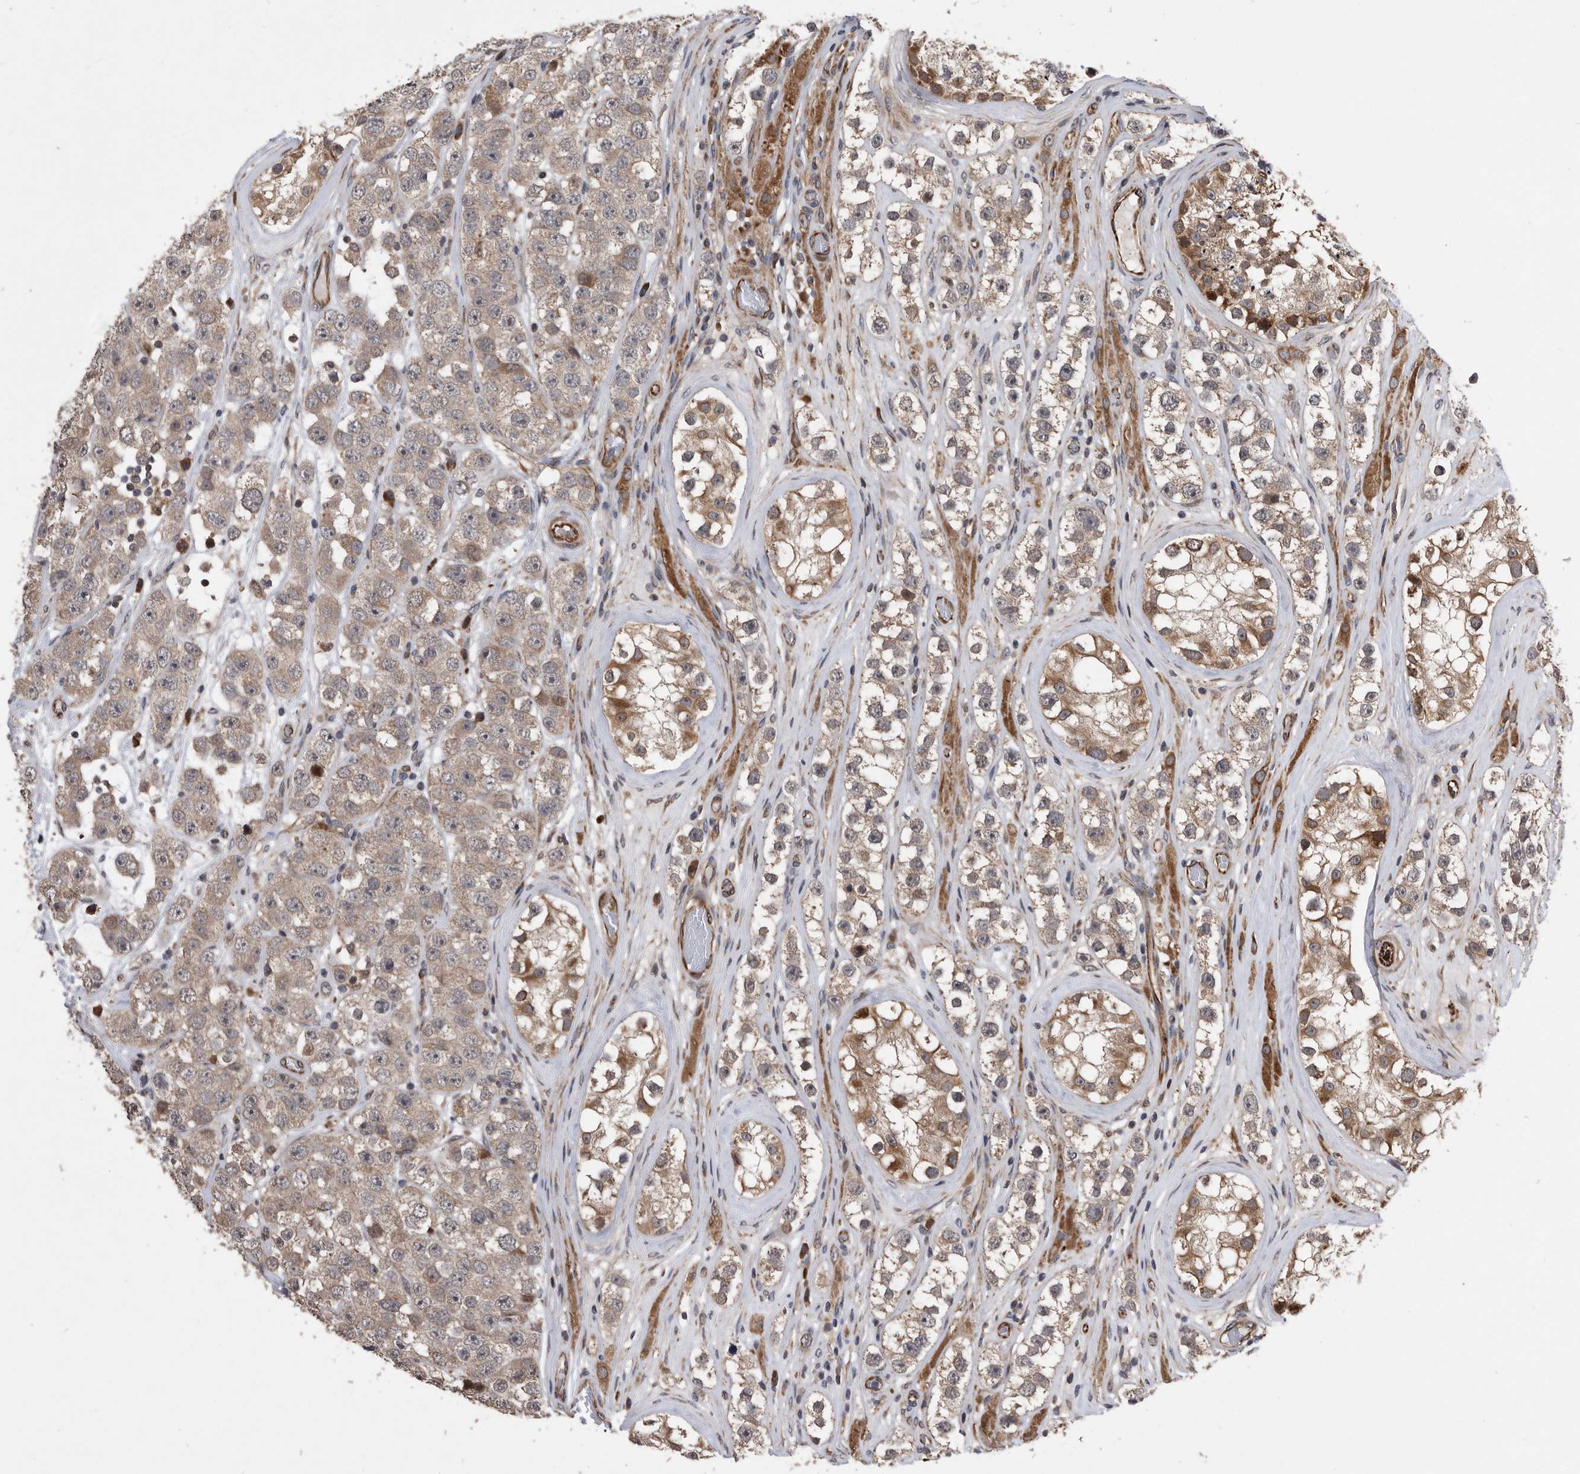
{"staining": {"intensity": "weak", "quantity": ">75%", "location": "cytoplasmic/membranous"}, "tissue": "testis cancer", "cell_type": "Tumor cells", "image_type": "cancer", "snomed": [{"axis": "morphology", "description": "Seminoma, NOS"}, {"axis": "topography", "description": "Testis"}], "caption": "Immunohistochemistry (IHC) (DAB (3,3'-diaminobenzidine)) staining of testis cancer (seminoma) exhibits weak cytoplasmic/membranous protein staining in approximately >75% of tumor cells. (DAB (3,3'-diaminobenzidine) IHC with brightfield microscopy, high magnification).", "gene": "SERINC2", "patient": {"sex": "male", "age": 28}}